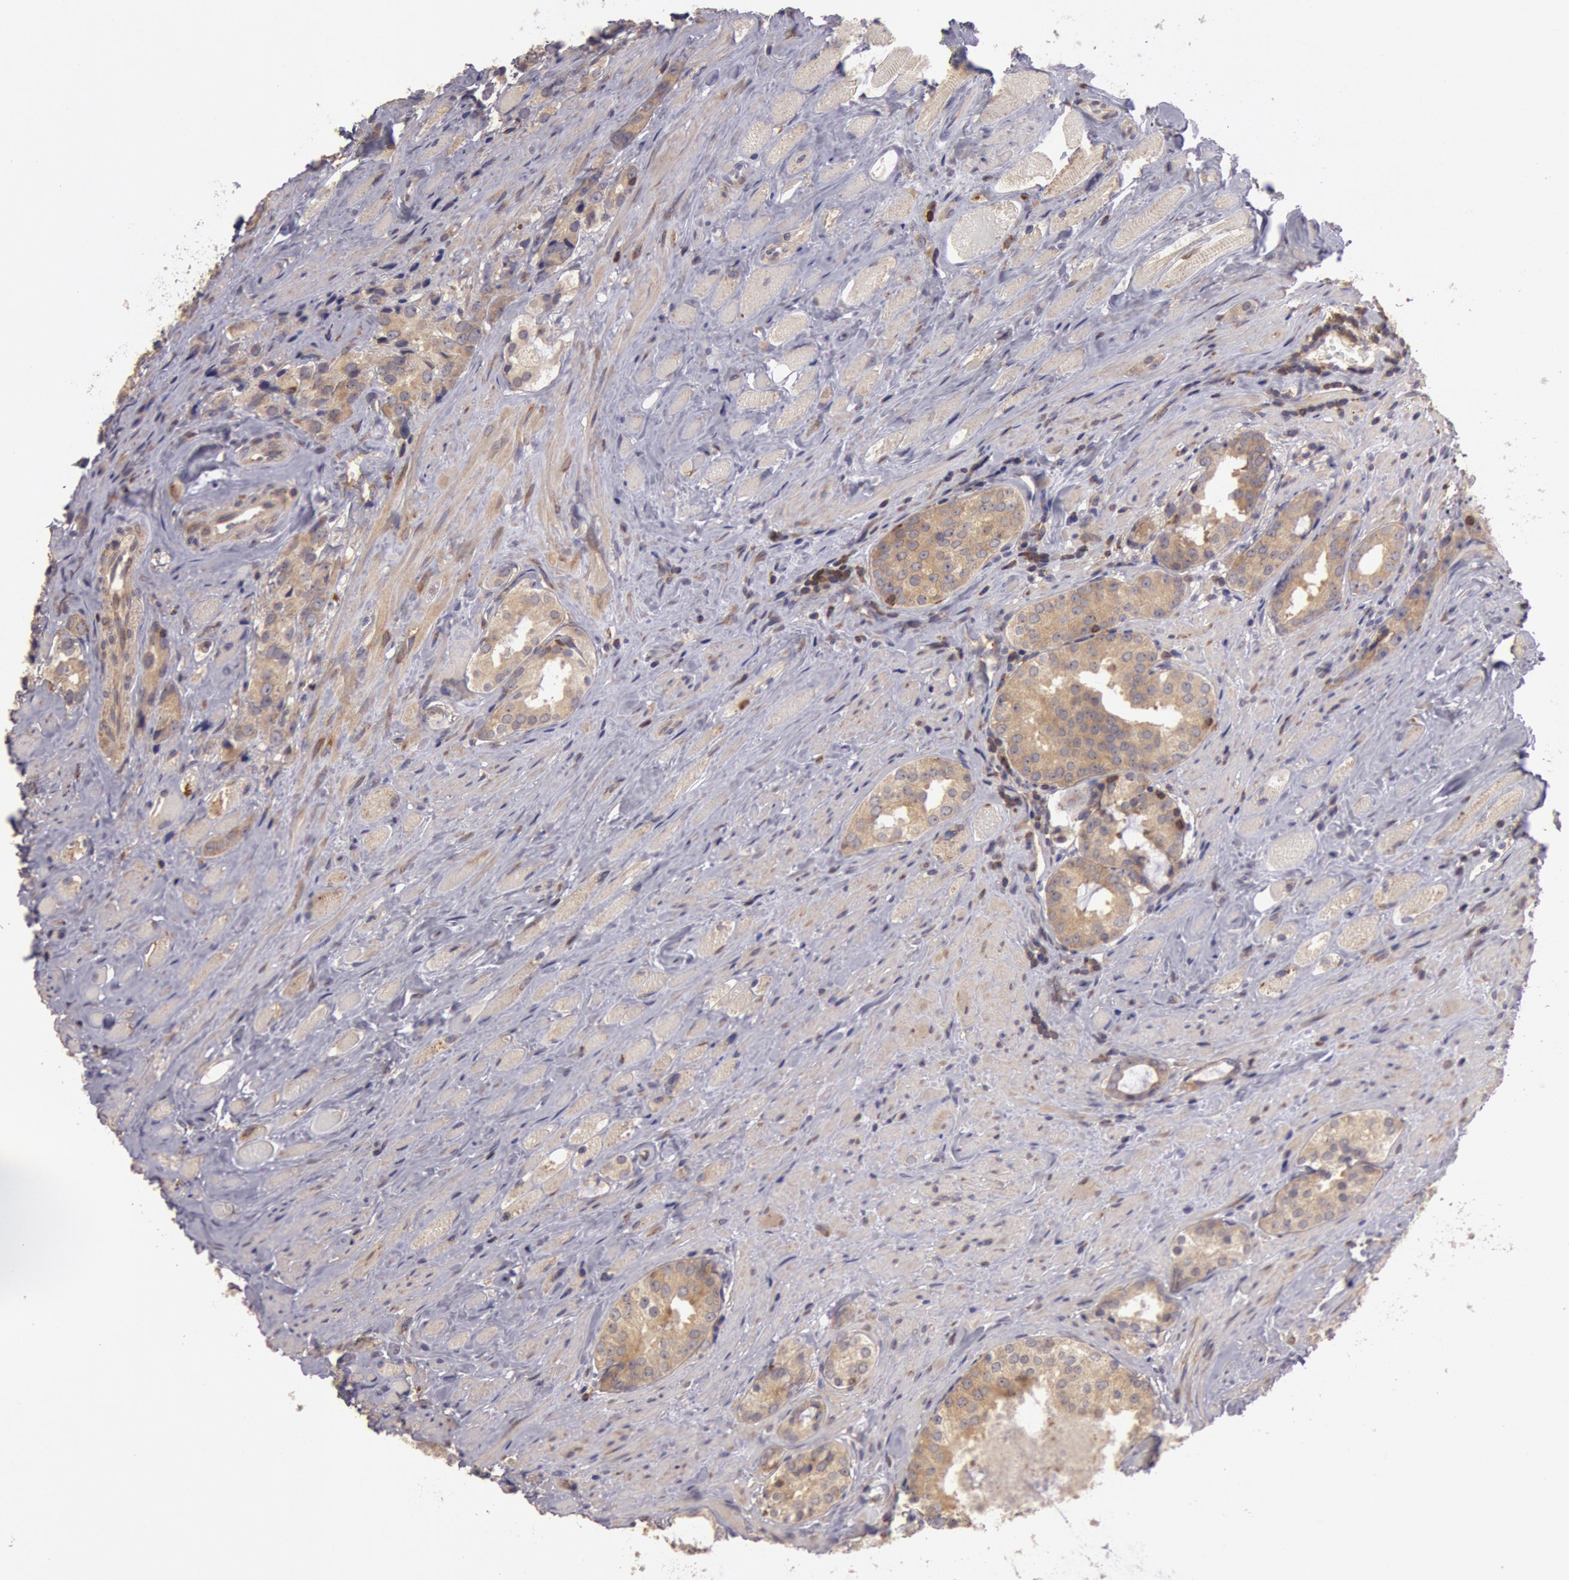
{"staining": {"intensity": "moderate", "quantity": ">75%", "location": "cytoplasmic/membranous"}, "tissue": "prostate cancer", "cell_type": "Tumor cells", "image_type": "cancer", "snomed": [{"axis": "morphology", "description": "Adenocarcinoma, Medium grade"}, {"axis": "topography", "description": "Prostate"}], "caption": "This micrograph shows prostate medium-grade adenocarcinoma stained with immunohistochemistry to label a protein in brown. The cytoplasmic/membranous of tumor cells show moderate positivity for the protein. Nuclei are counter-stained blue.", "gene": "NMT2", "patient": {"sex": "male", "age": 73}}